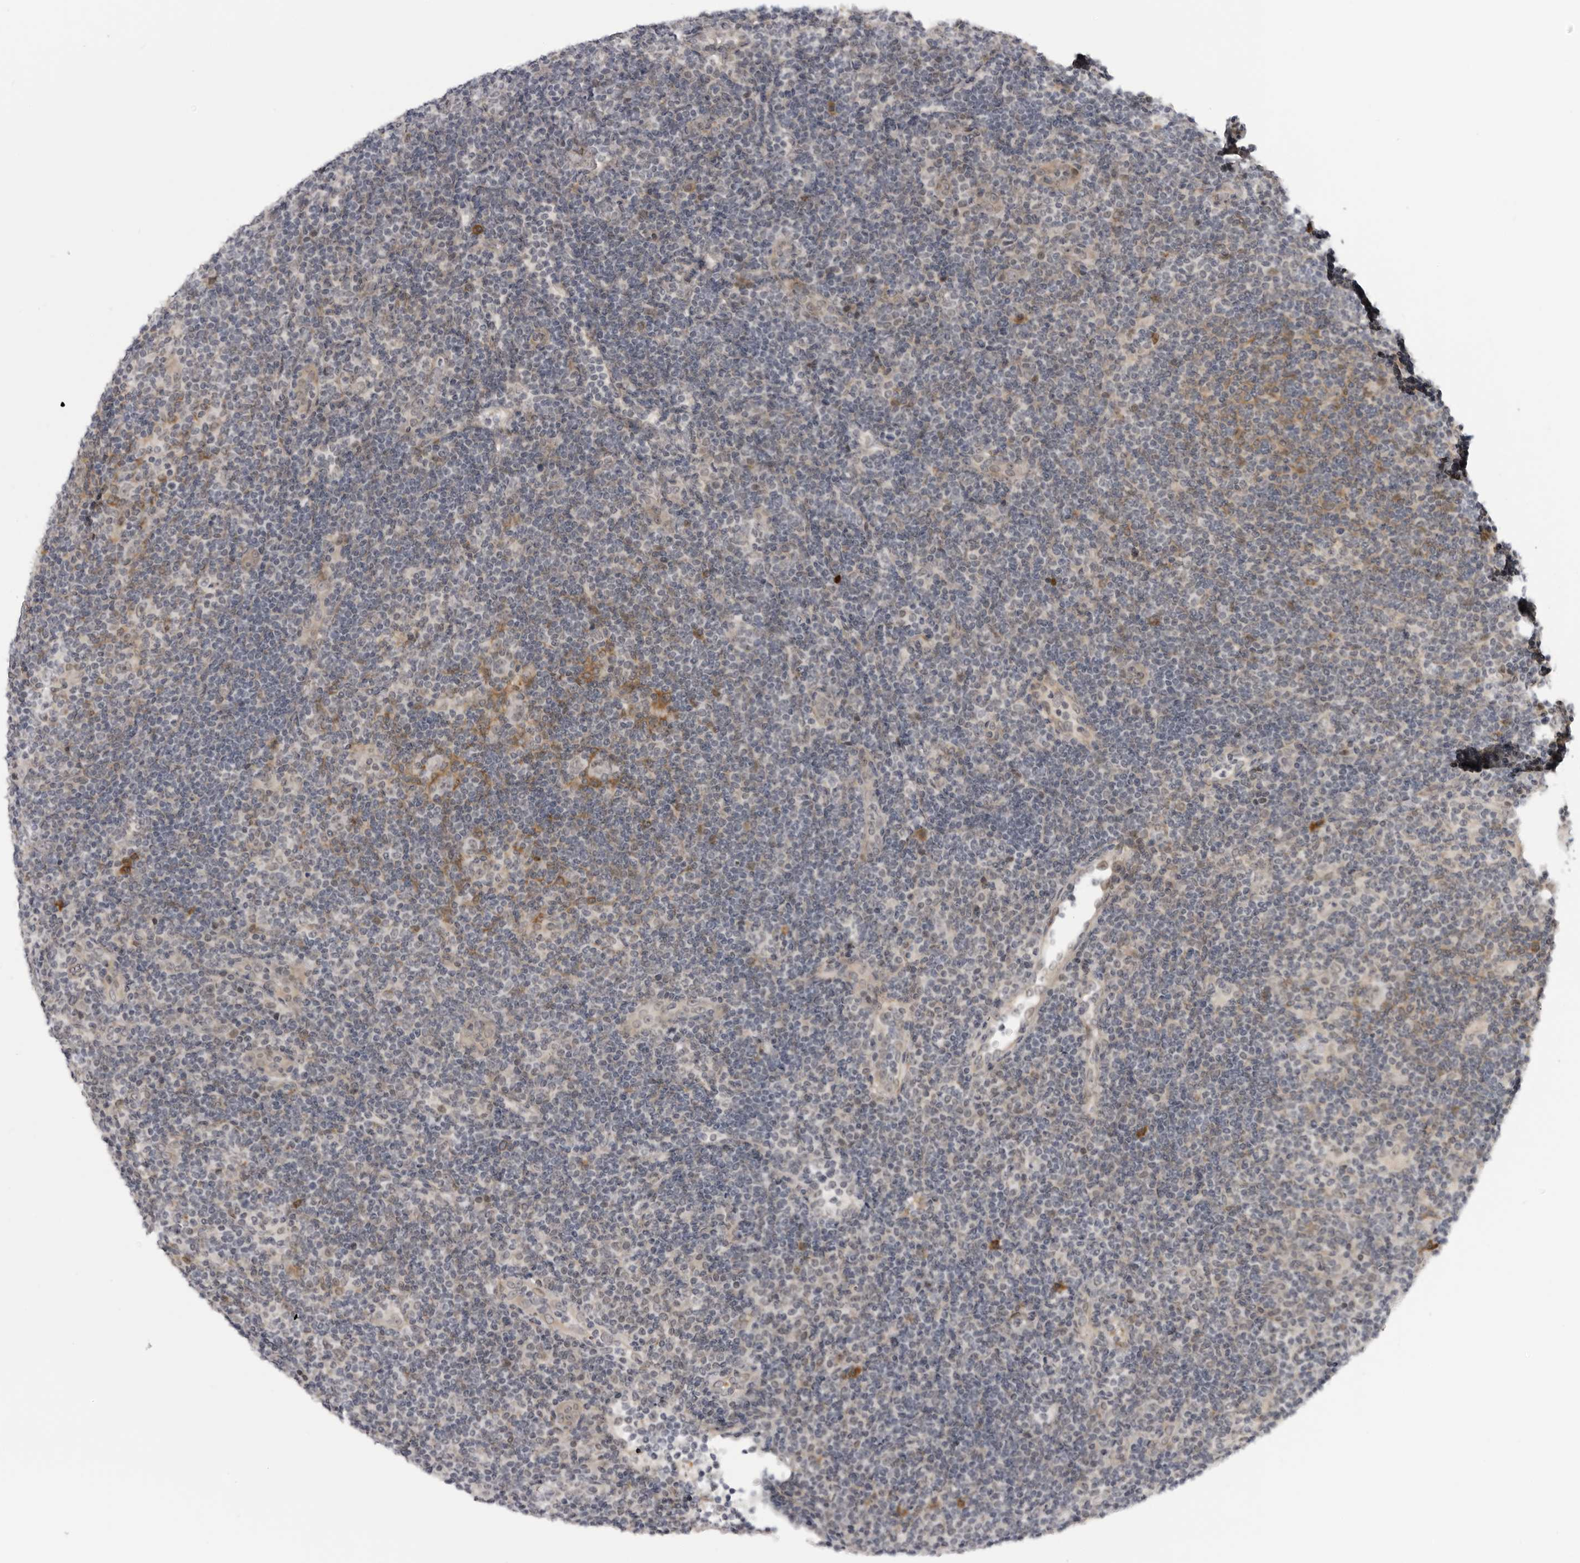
{"staining": {"intensity": "weak", "quantity": "25%-75%", "location": "nuclear"}, "tissue": "lymphoma", "cell_type": "Tumor cells", "image_type": "cancer", "snomed": [{"axis": "morphology", "description": "Hodgkin's disease, NOS"}, {"axis": "topography", "description": "Lymph node"}], "caption": "Immunohistochemical staining of Hodgkin's disease shows low levels of weak nuclear positivity in approximately 25%-75% of tumor cells.", "gene": "ALPK2", "patient": {"sex": "female", "age": 57}}